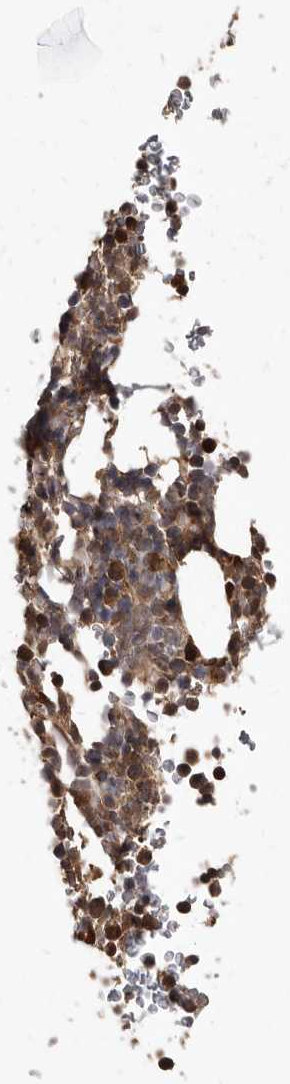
{"staining": {"intensity": "moderate", "quantity": "<25%", "location": "cytoplasmic/membranous"}, "tissue": "bone marrow", "cell_type": "Hematopoietic cells", "image_type": "normal", "snomed": [{"axis": "morphology", "description": "Normal tissue, NOS"}, {"axis": "topography", "description": "Bone marrow"}], "caption": "Immunohistochemistry (IHC) staining of normal bone marrow, which shows low levels of moderate cytoplasmic/membranous positivity in about <25% of hematopoietic cells indicating moderate cytoplasmic/membranous protein staining. The staining was performed using DAB (3,3'-diaminobenzidine) (brown) for protein detection and nuclei were counterstained in hematoxylin (blue).", "gene": "PMVK", "patient": {"sex": "male", "age": 58}}